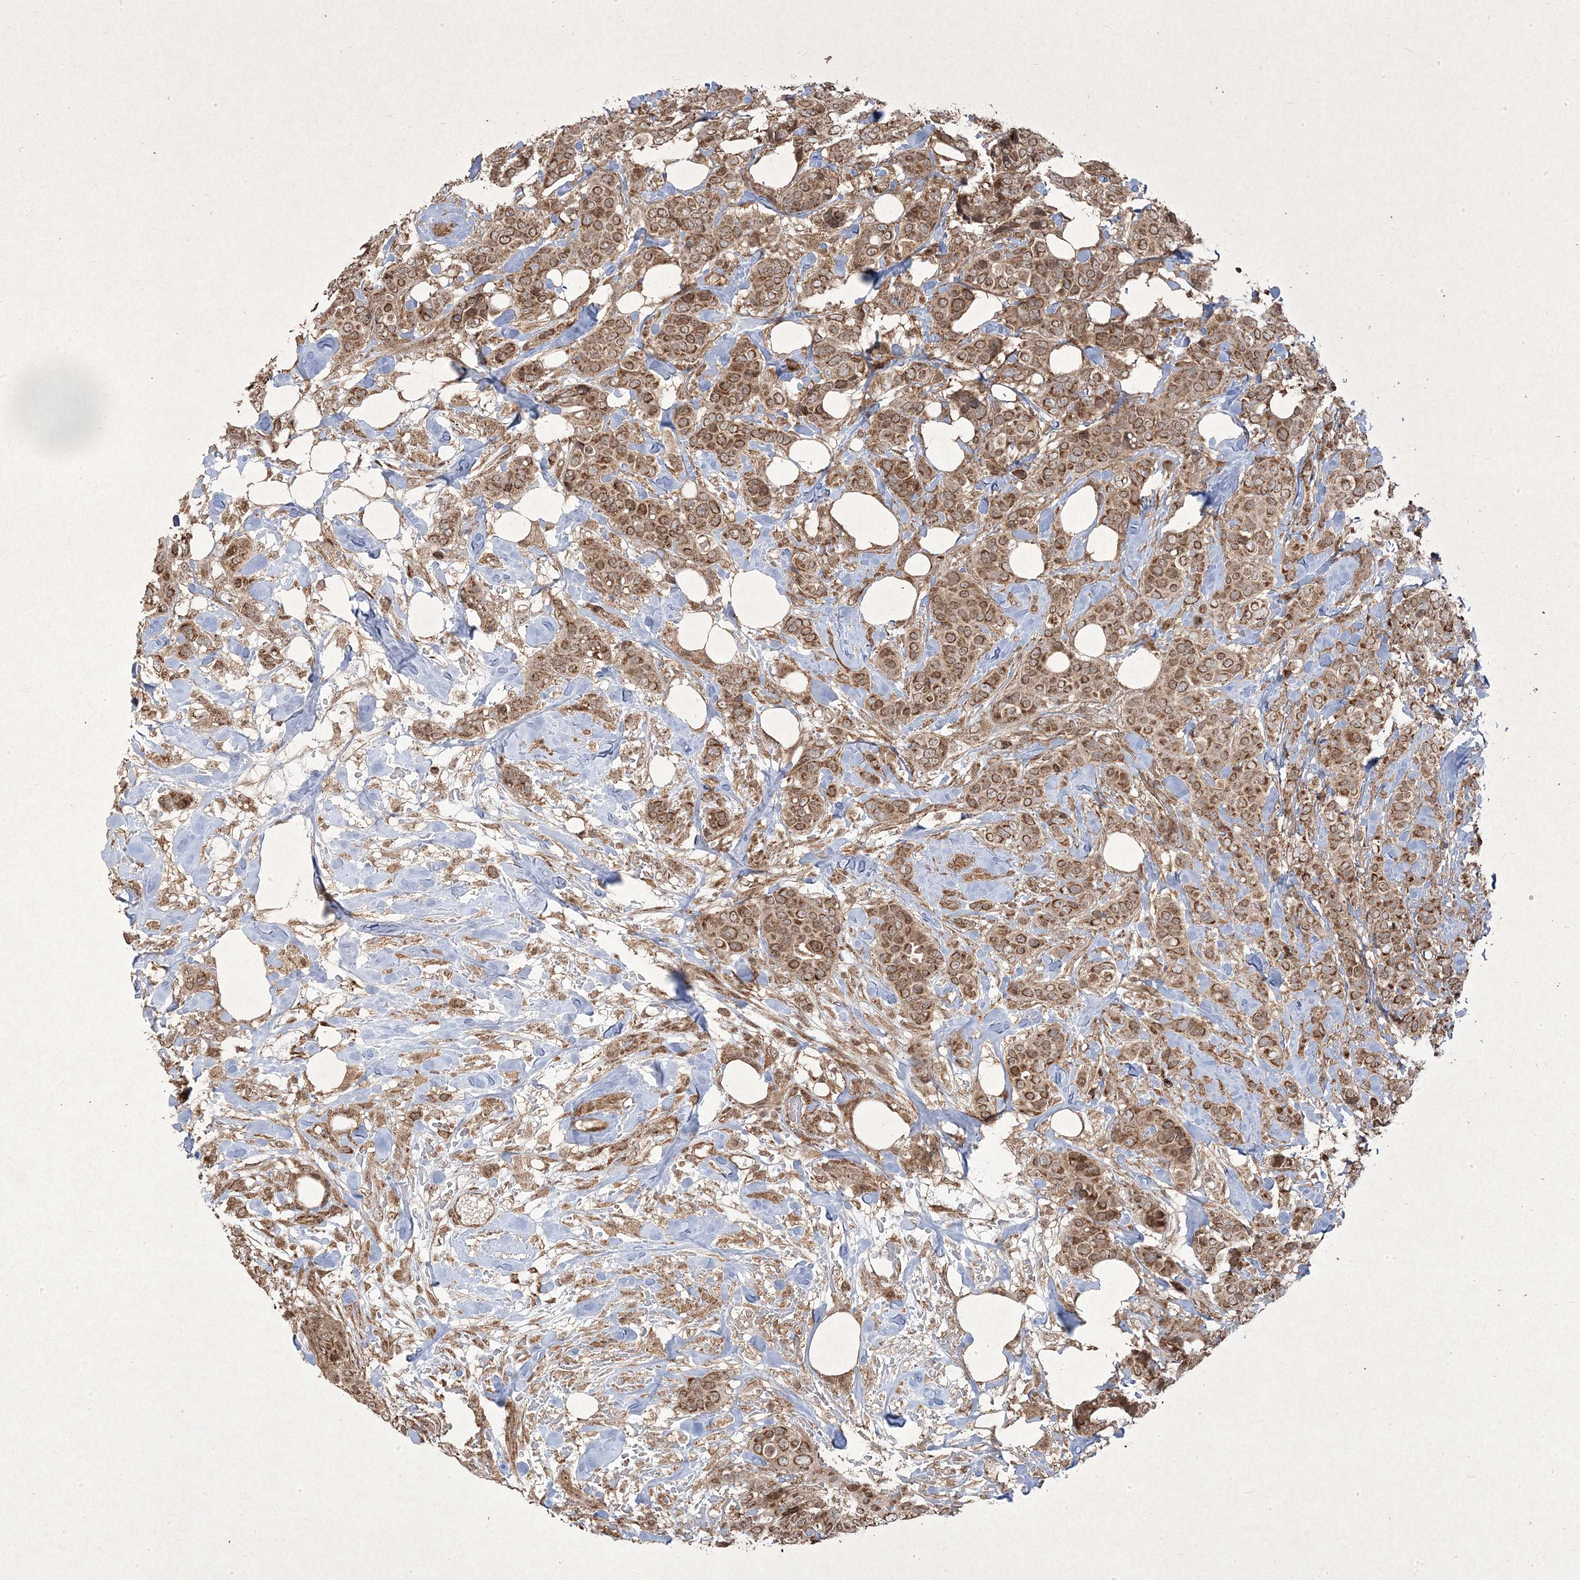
{"staining": {"intensity": "moderate", "quantity": ">75%", "location": "cytoplasmic/membranous,nuclear"}, "tissue": "breast cancer", "cell_type": "Tumor cells", "image_type": "cancer", "snomed": [{"axis": "morphology", "description": "Lobular carcinoma"}, {"axis": "topography", "description": "Breast"}], "caption": "A micrograph of breast cancer stained for a protein displays moderate cytoplasmic/membranous and nuclear brown staining in tumor cells.", "gene": "PLEKHM2", "patient": {"sex": "female", "age": 51}}